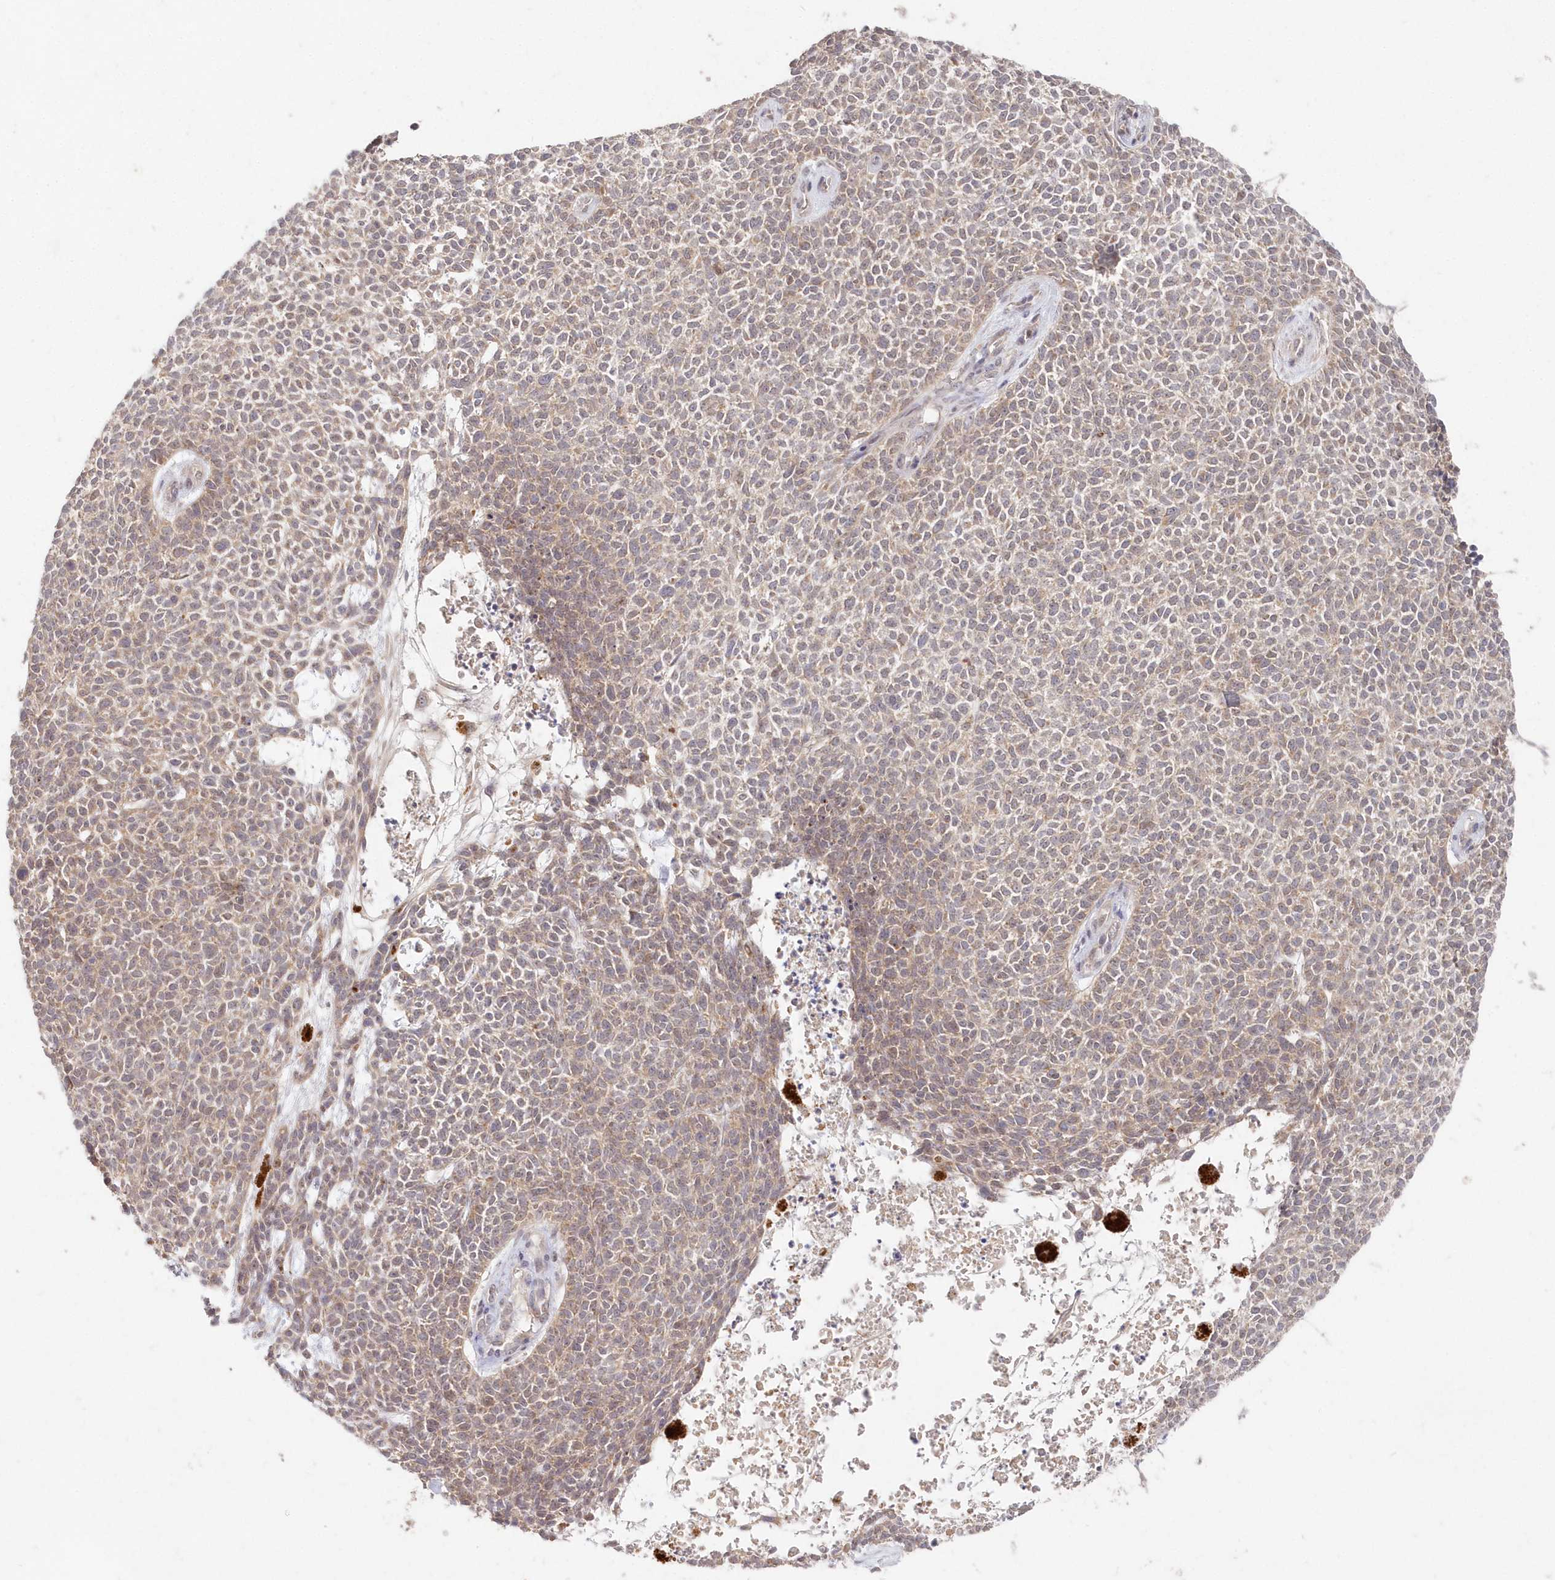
{"staining": {"intensity": "negative", "quantity": "none", "location": "none"}, "tissue": "skin cancer", "cell_type": "Tumor cells", "image_type": "cancer", "snomed": [{"axis": "morphology", "description": "Basal cell carcinoma"}, {"axis": "topography", "description": "Skin"}], "caption": "High magnification brightfield microscopy of skin basal cell carcinoma stained with DAB (3,3'-diaminobenzidine) (brown) and counterstained with hematoxylin (blue): tumor cells show no significant positivity.", "gene": "ASCC1", "patient": {"sex": "female", "age": 84}}